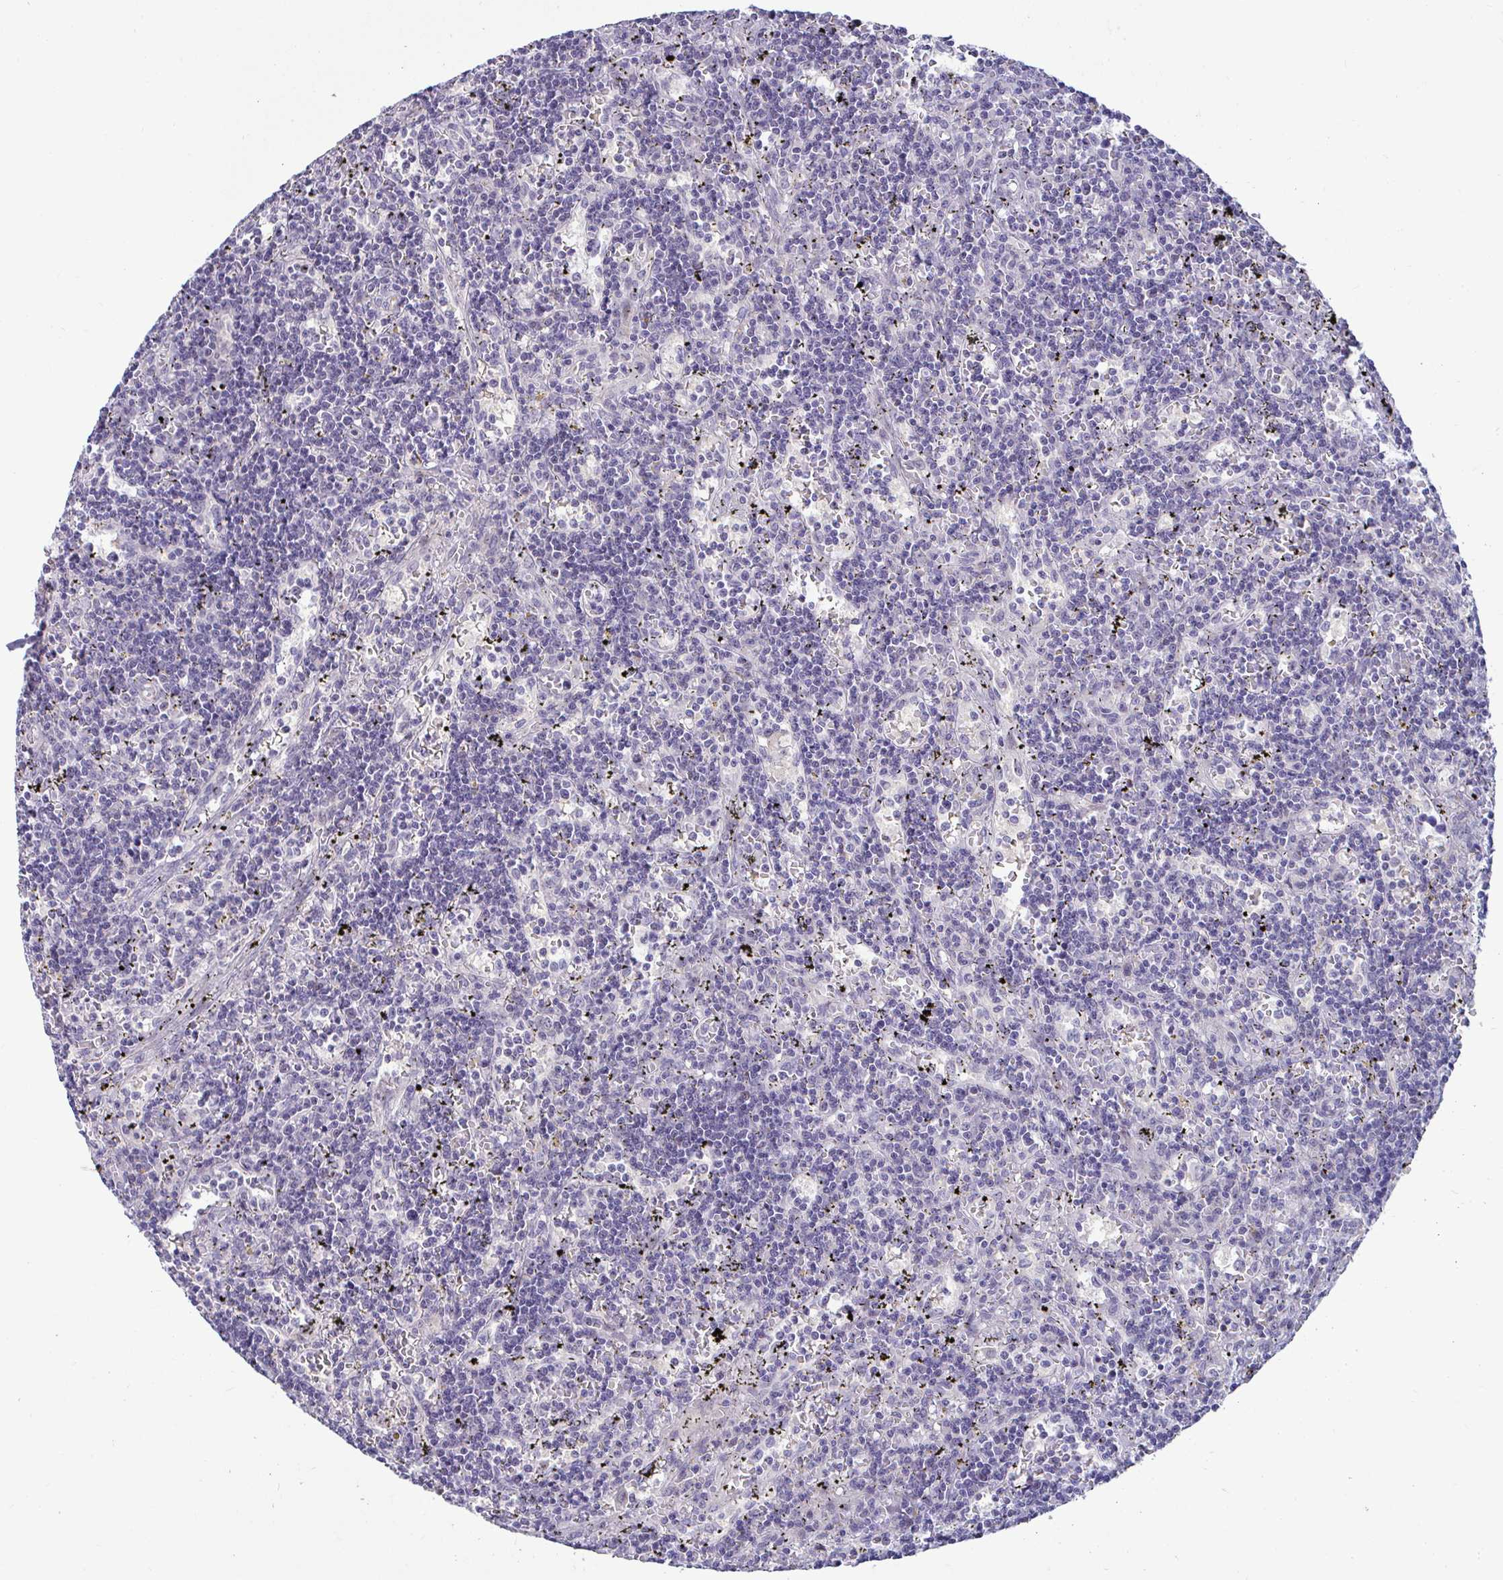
{"staining": {"intensity": "negative", "quantity": "none", "location": "none"}, "tissue": "lymphoma", "cell_type": "Tumor cells", "image_type": "cancer", "snomed": [{"axis": "morphology", "description": "Malignant lymphoma, non-Hodgkin's type, Low grade"}, {"axis": "topography", "description": "Spleen"}], "caption": "Tumor cells are negative for protein expression in human lymphoma. (DAB immunohistochemistry (IHC), high magnification).", "gene": "GSTM1", "patient": {"sex": "male", "age": 60}}